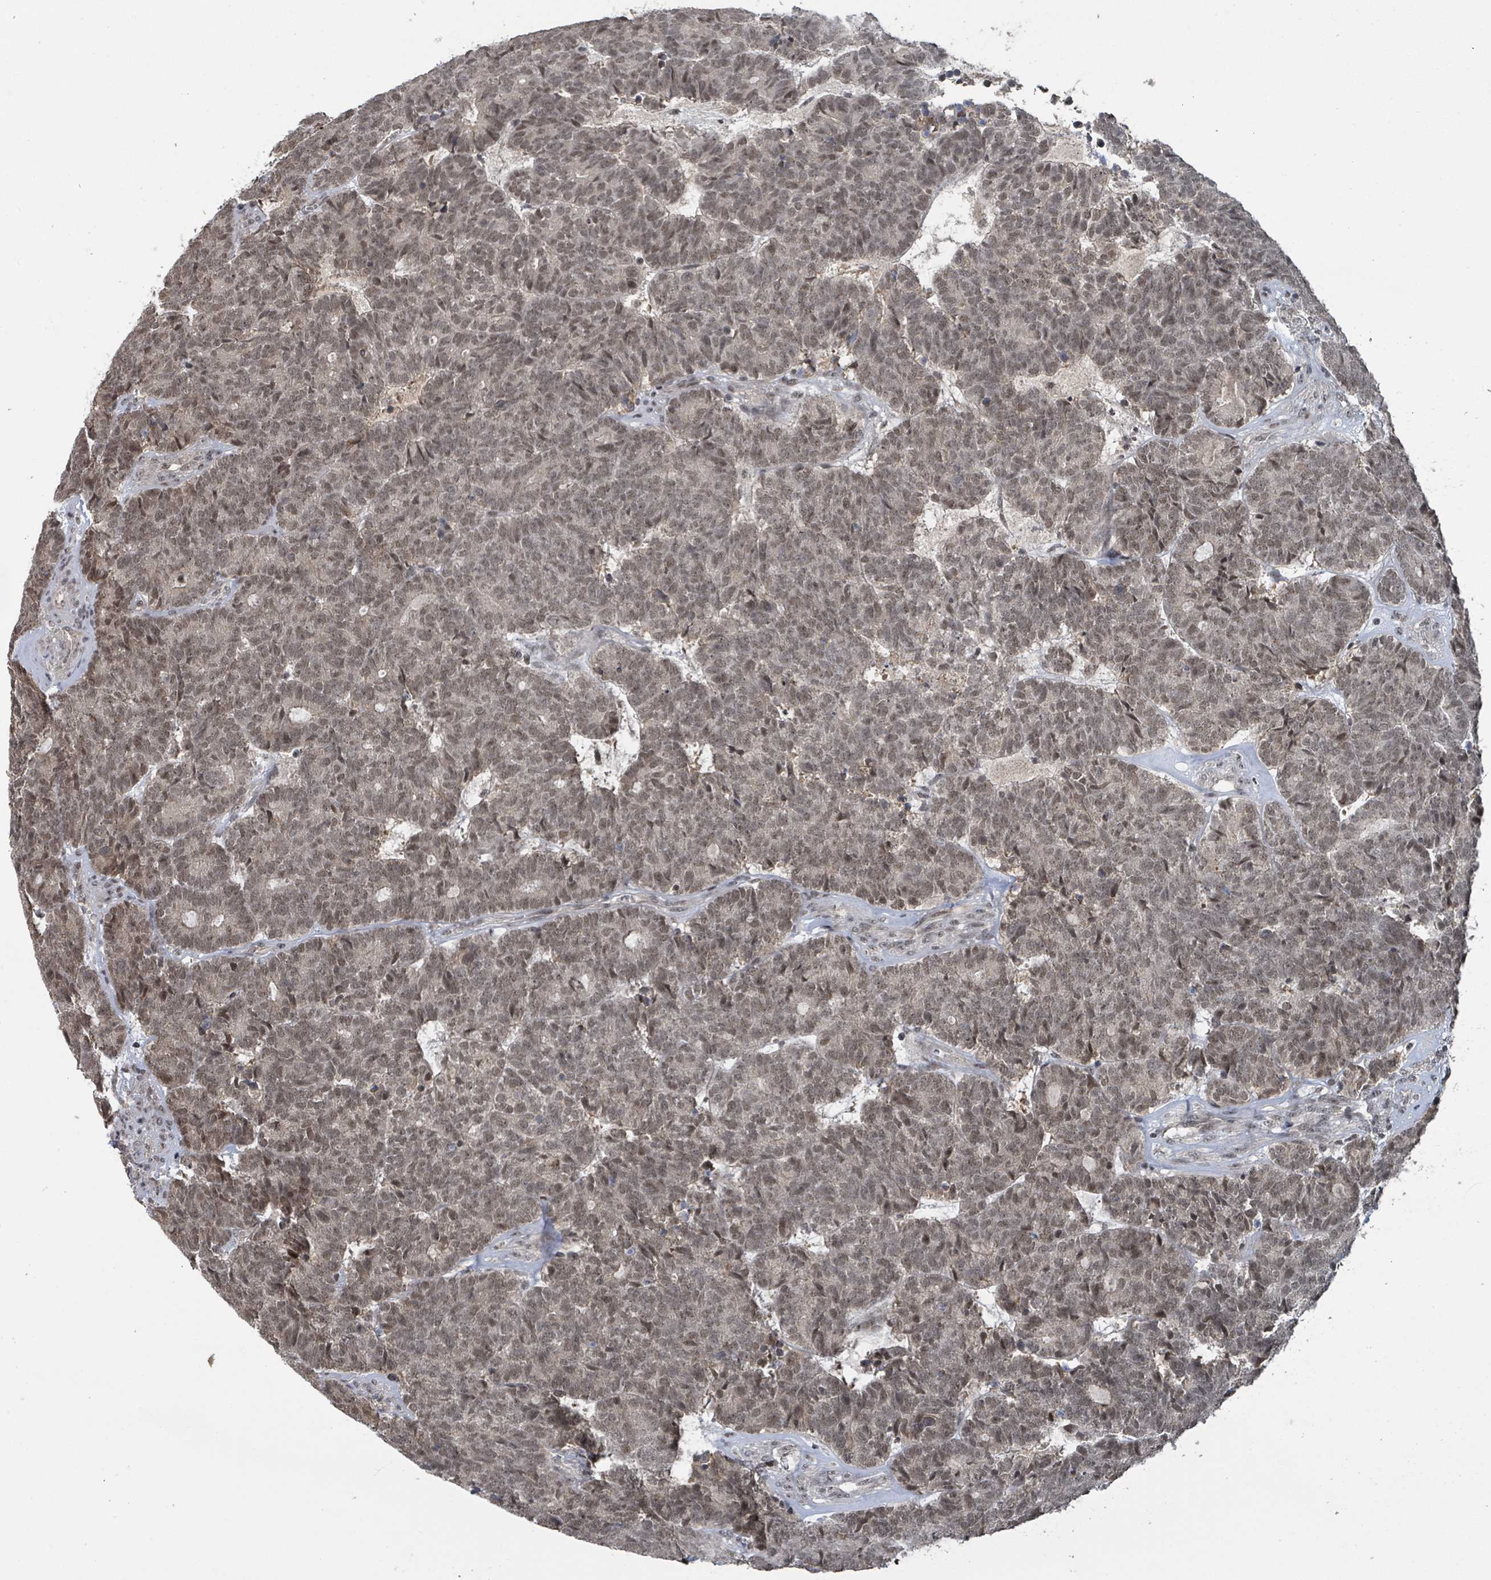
{"staining": {"intensity": "moderate", "quantity": ">75%", "location": "nuclear"}, "tissue": "head and neck cancer", "cell_type": "Tumor cells", "image_type": "cancer", "snomed": [{"axis": "morphology", "description": "Adenocarcinoma, NOS"}, {"axis": "topography", "description": "Head-Neck"}], "caption": "This image shows IHC staining of adenocarcinoma (head and neck), with medium moderate nuclear positivity in approximately >75% of tumor cells.", "gene": "ZBTB14", "patient": {"sex": "female", "age": 81}}